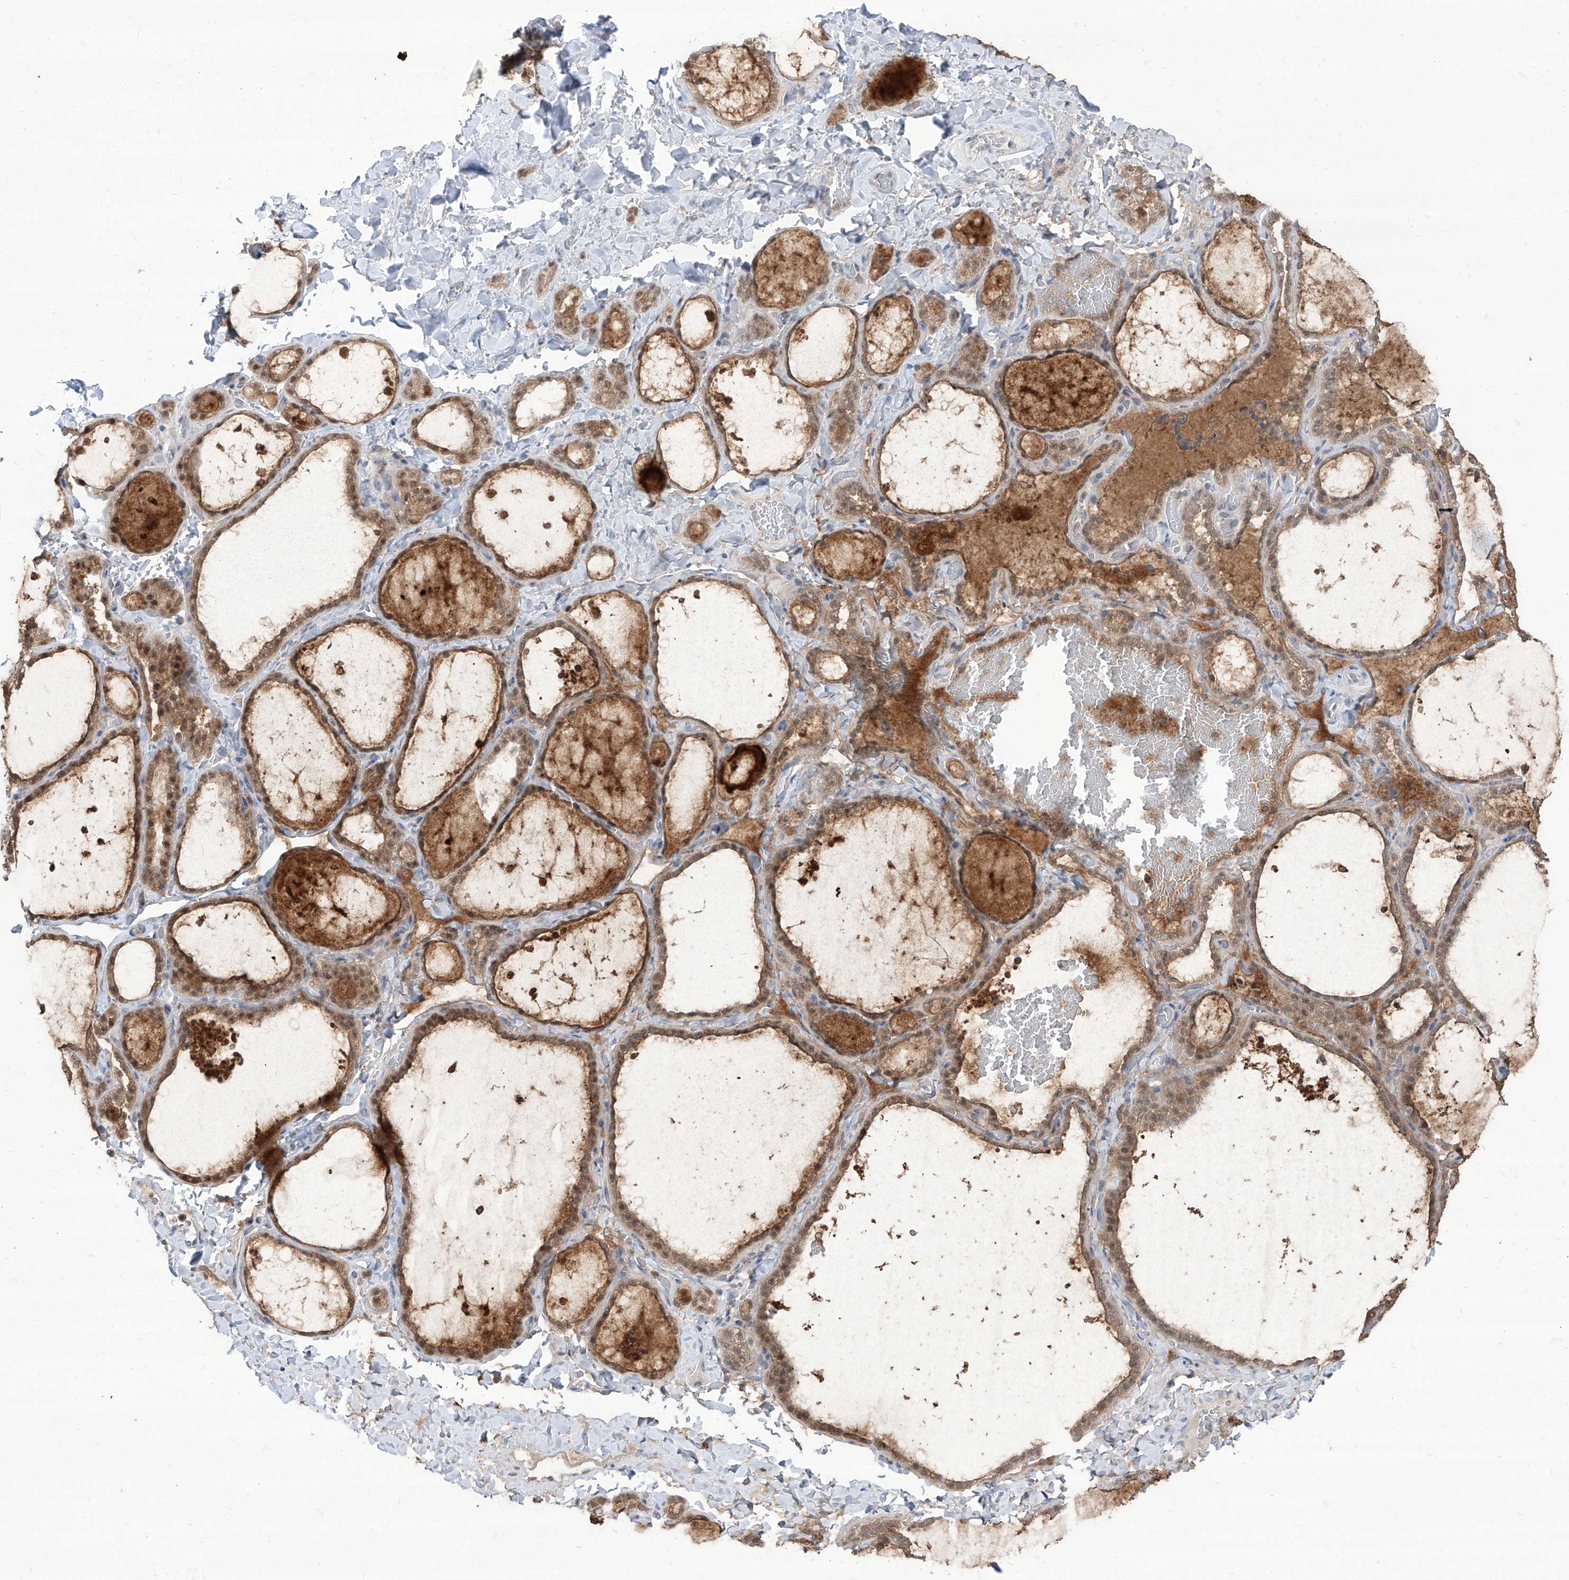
{"staining": {"intensity": "moderate", "quantity": ">75%", "location": "cytoplasmic/membranous,nuclear"}, "tissue": "thyroid gland", "cell_type": "Glandular cells", "image_type": "normal", "snomed": [{"axis": "morphology", "description": "Normal tissue, NOS"}, {"axis": "topography", "description": "Thyroid gland"}], "caption": "This is an image of immunohistochemistry staining of unremarkable thyroid gland, which shows moderate staining in the cytoplasmic/membranous,nuclear of glandular cells.", "gene": "BROX", "patient": {"sex": "female", "age": 22}}